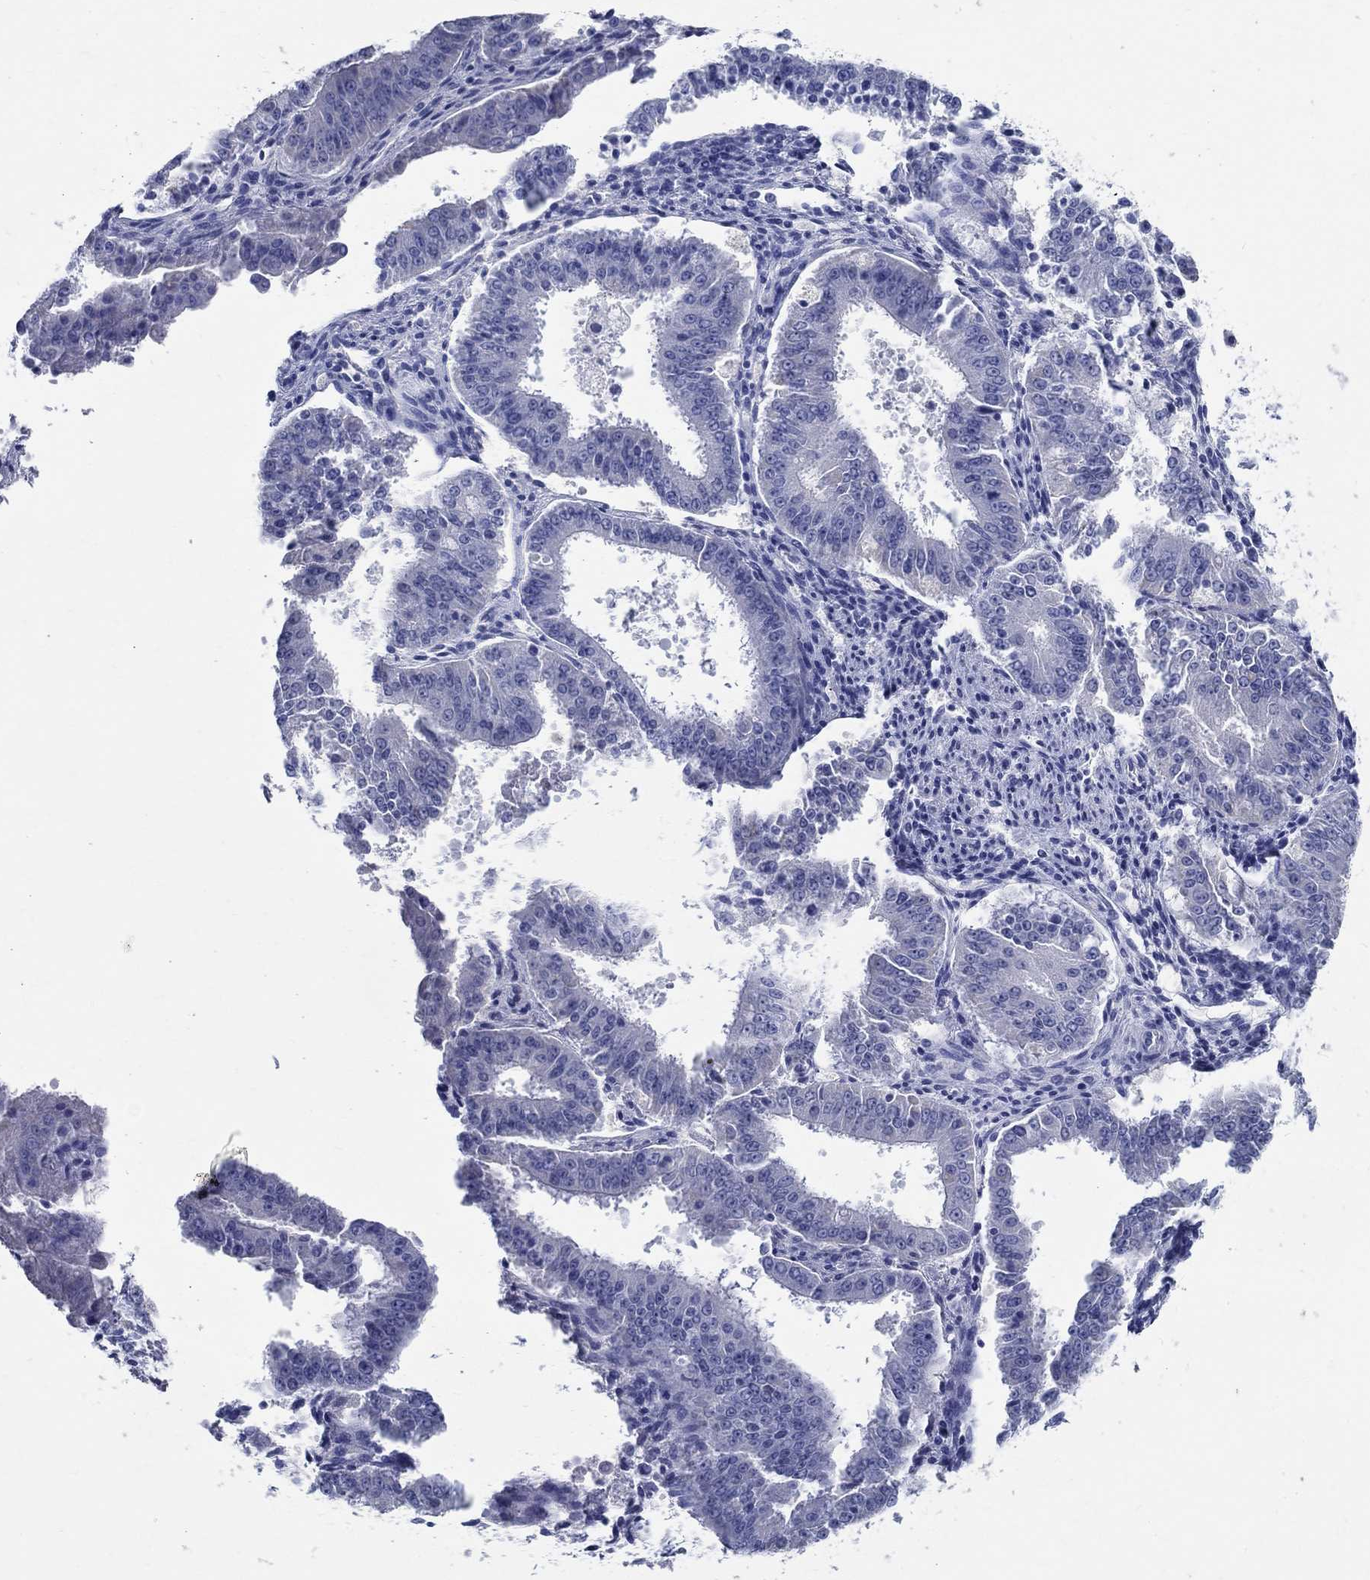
{"staining": {"intensity": "negative", "quantity": "none", "location": "none"}, "tissue": "ovarian cancer", "cell_type": "Tumor cells", "image_type": "cancer", "snomed": [{"axis": "morphology", "description": "Carcinoma, endometroid"}, {"axis": "topography", "description": "Ovary"}], "caption": "Endometroid carcinoma (ovarian) was stained to show a protein in brown. There is no significant staining in tumor cells.", "gene": "TSPAN16", "patient": {"sex": "female", "age": 42}}